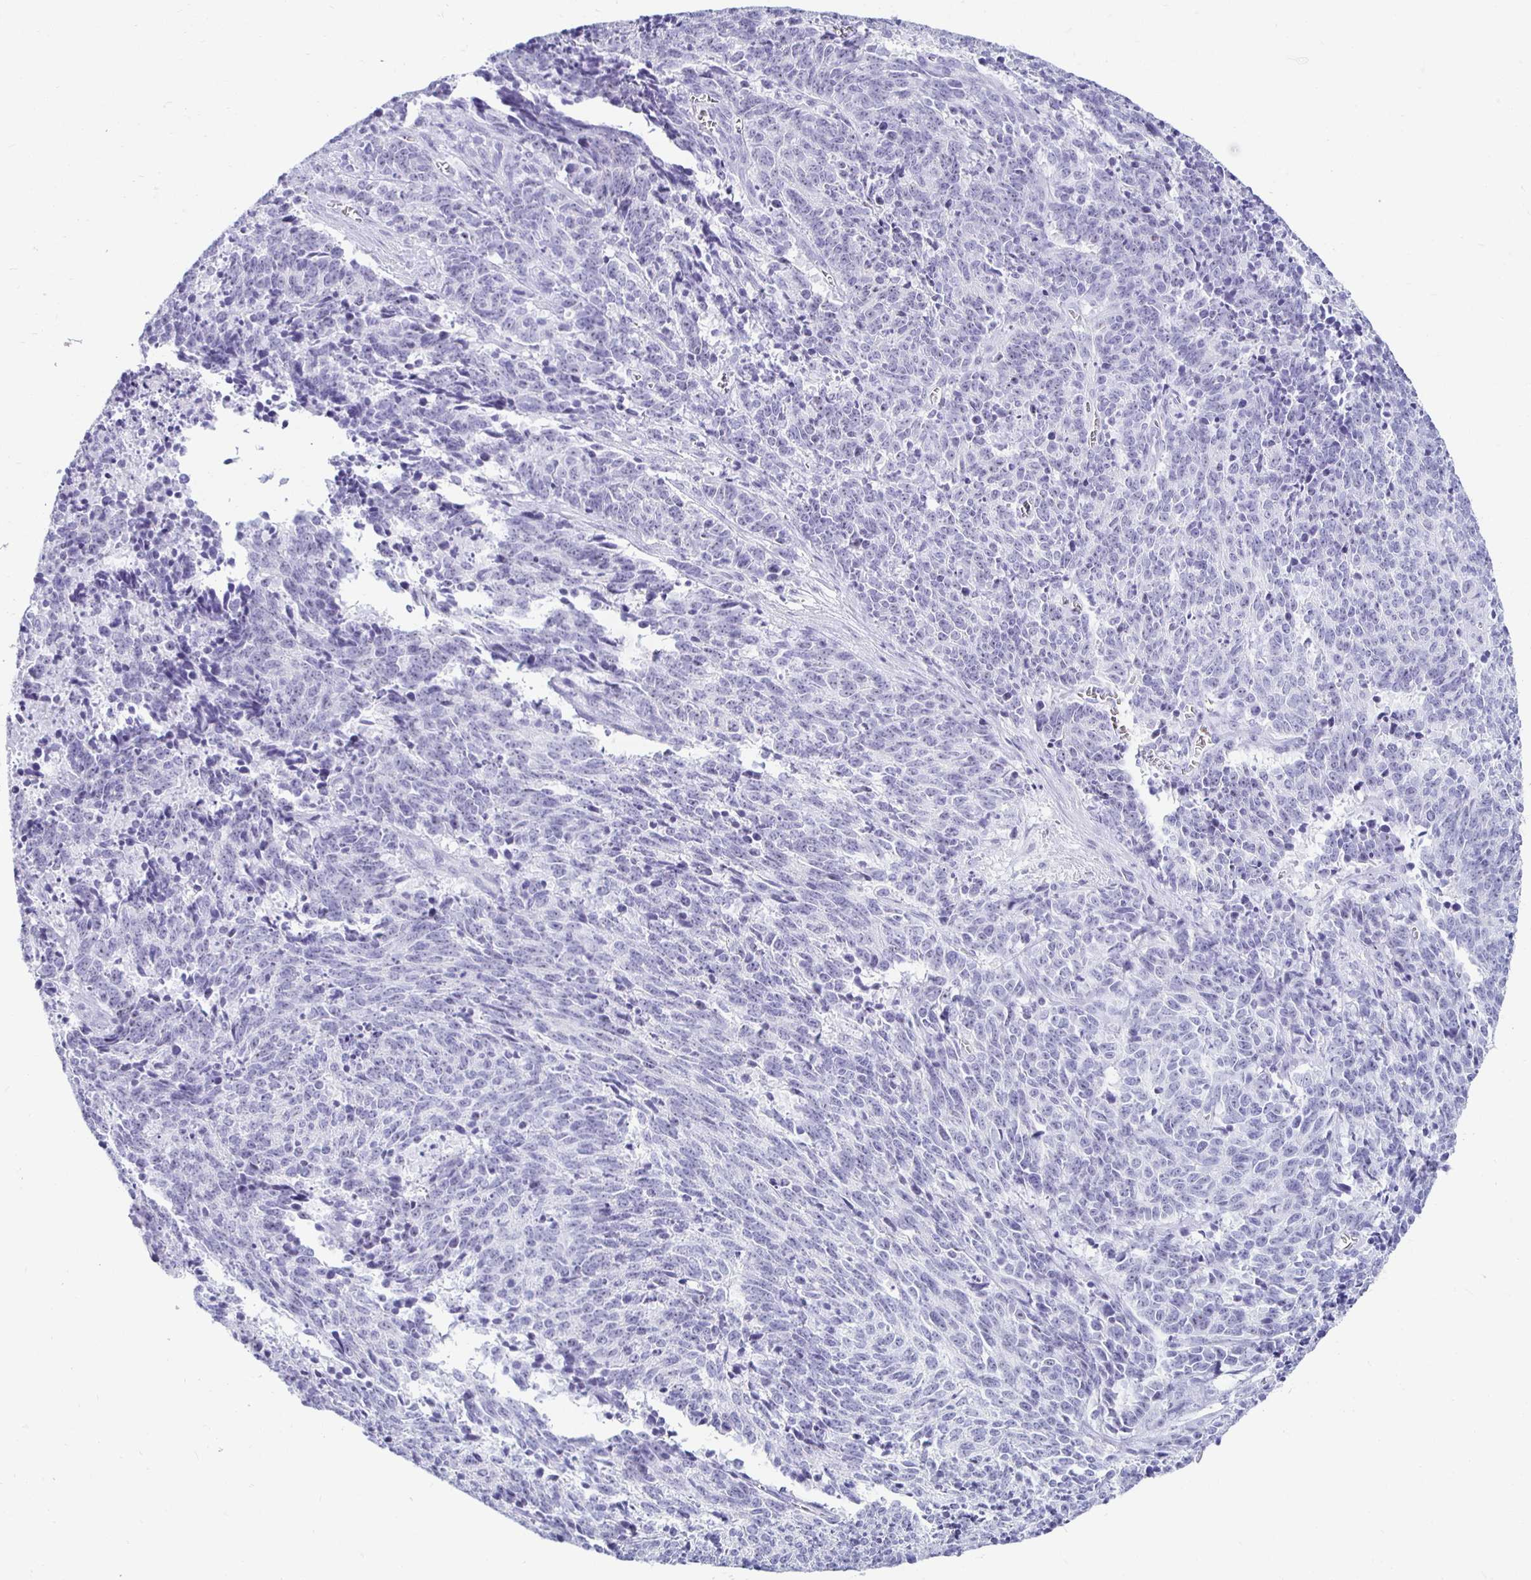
{"staining": {"intensity": "negative", "quantity": "none", "location": "none"}, "tissue": "cervical cancer", "cell_type": "Tumor cells", "image_type": "cancer", "snomed": [{"axis": "morphology", "description": "Squamous cell carcinoma, NOS"}, {"axis": "topography", "description": "Cervix"}], "caption": "This is a image of immunohistochemistry (IHC) staining of cervical squamous cell carcinoma, which shows no expression in tumor cells. The staining is performed using DAB (3,3'-diaminobenzidine) brown chromogen with nuclei counter-stained in using hematoxylin.", "gene": "CST6", "patient": {"sex": "female", "age": 29}}